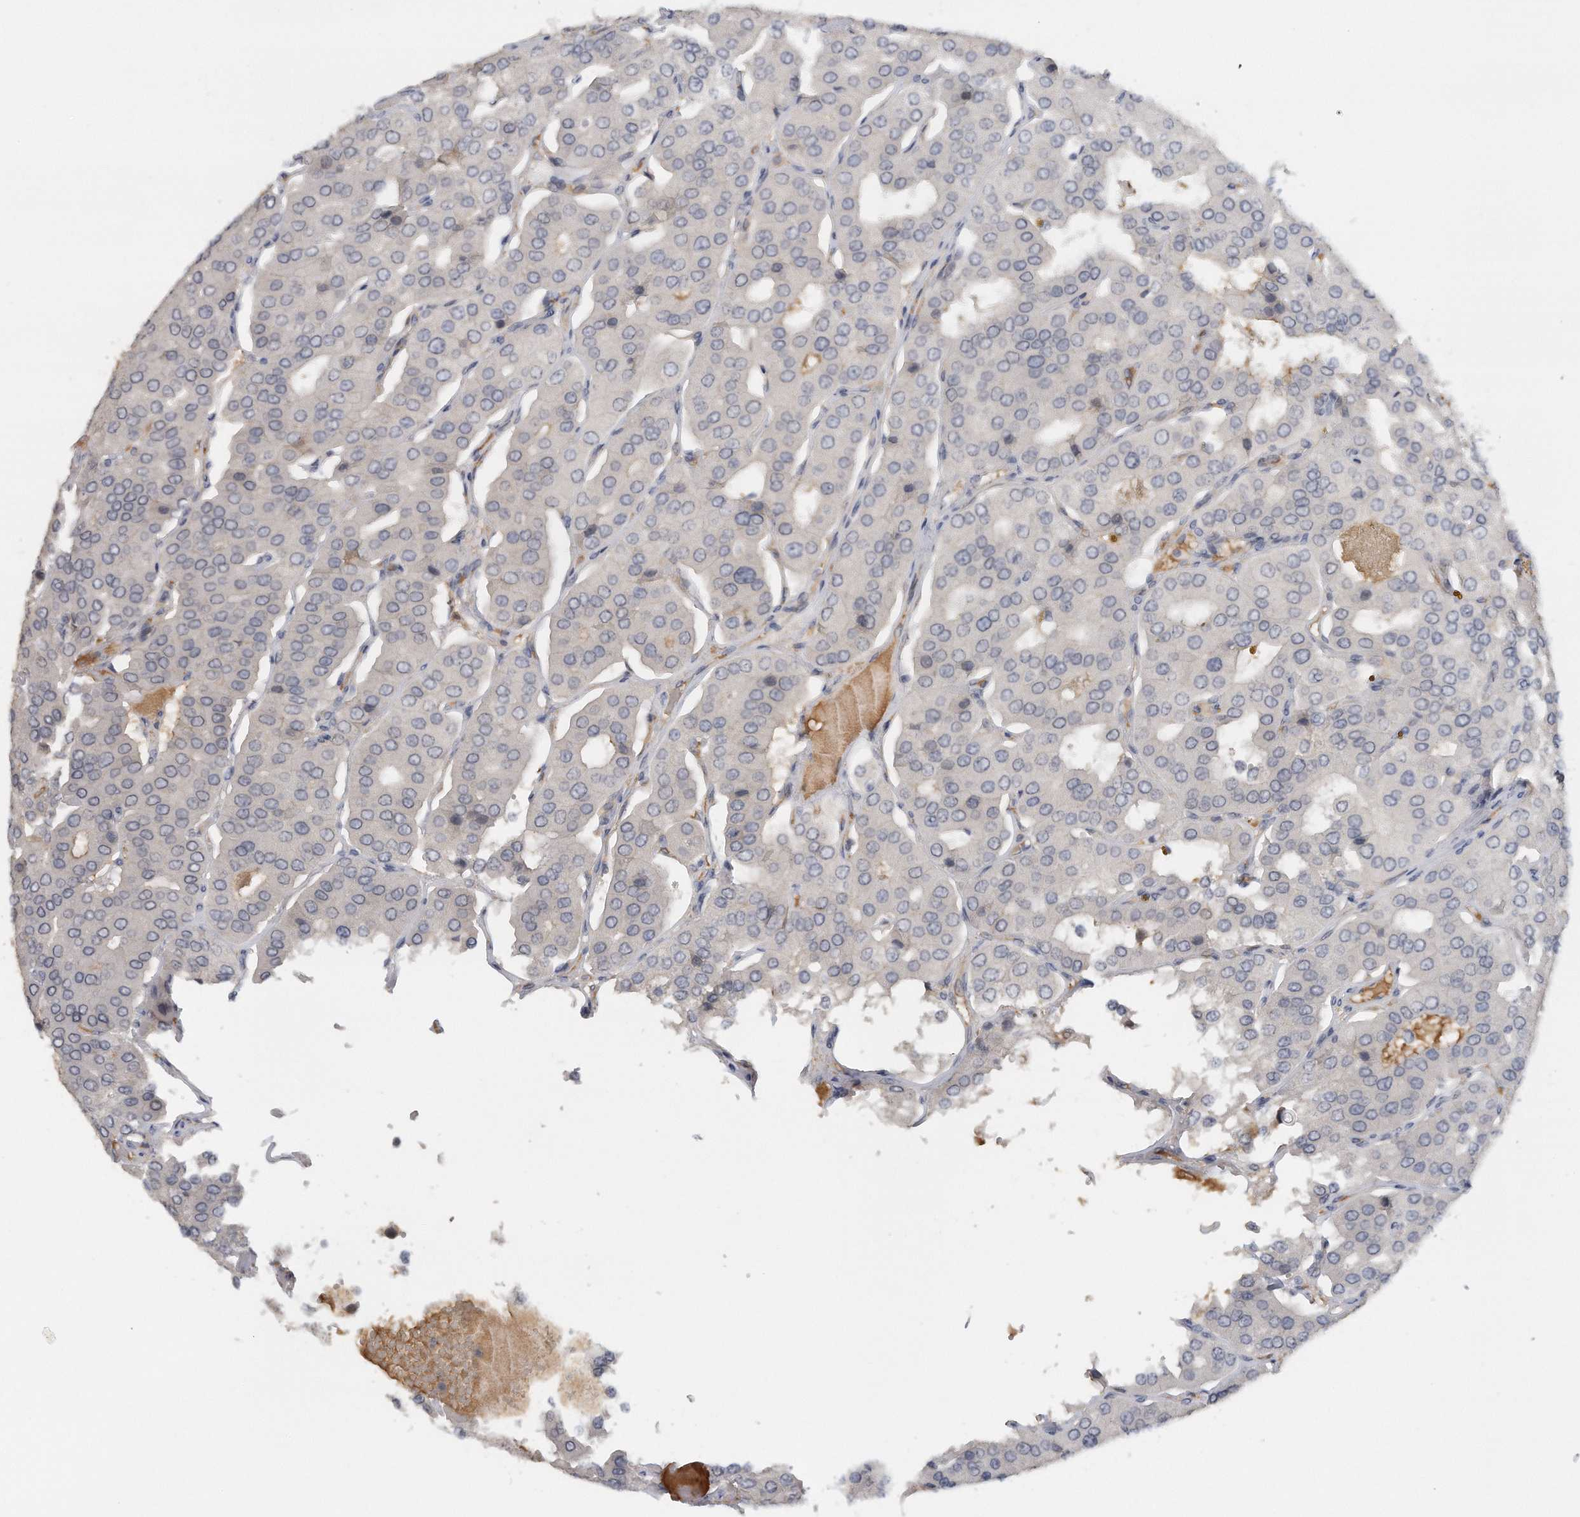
{"staining": {"intensity": "negative", "quantity": "none", "location": "none"}, "tissue": "parathyroid gland", "cell_type": "Glandular cells", "image_type": "normal", "snomed": [{"axis": "morphology", "description": "Normal tissue, NOS"}, {"axis": "morphology", "description": "Adenoma, NOS"}, {"axis": "topography", "description": "Parathyroid gland"}], "caption": "IHC image of unremarkable parathyroid gland stained for a protein (brown), which shows no expression in glandular cells.", "gene": "DDX43", "patient": {"sex": "female", "age": 86}}